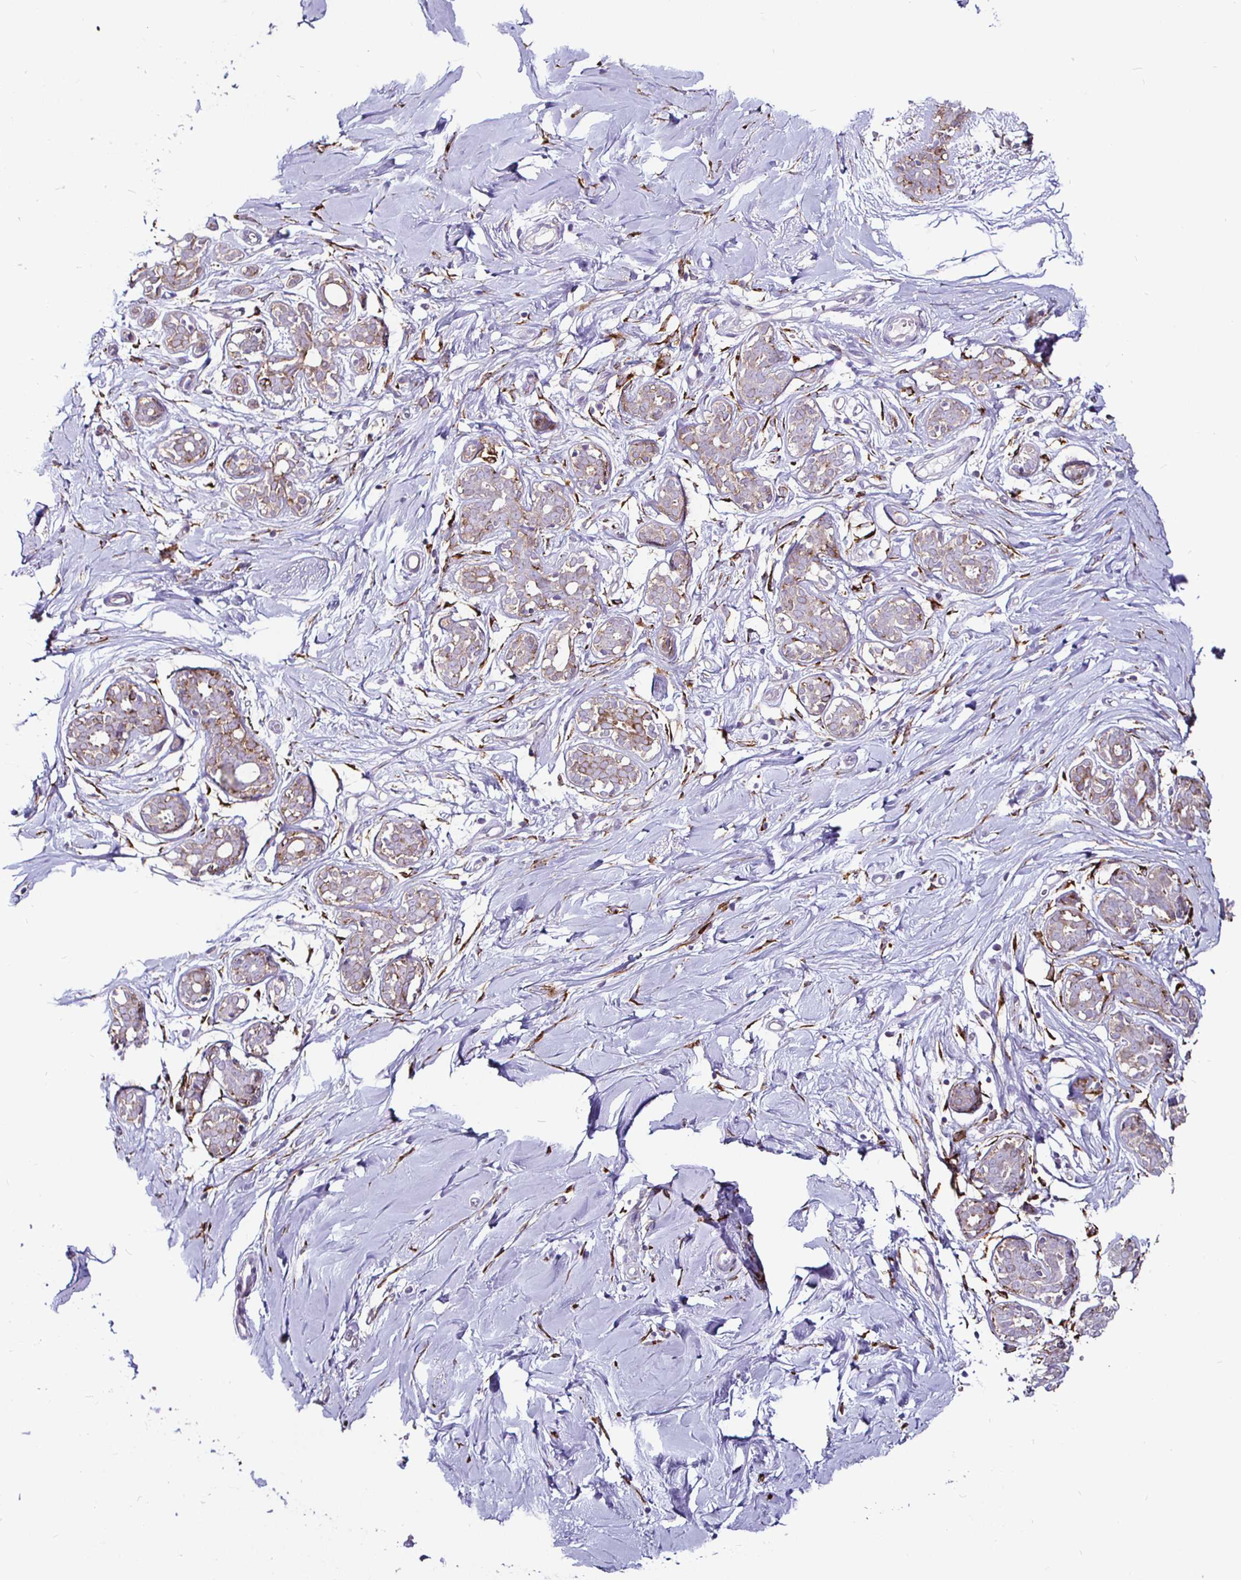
{"staining": {"intensity": "negative", "quantity": "none", "location": "none"}, "tissue": "breast", "cell_type": "Adipocytes", "image_type": "normal", "snomed": [{"axis": "morphology", "description": "Normal tissue, NOS"}, {"axis": "topography", "description": "Breast"}], "caption": "Immunohistochemistry (IHC) of normal human breast reveals no positivity in adipocytes. The staining is performed using DAB (3,3'-diaminobenzidine) brown chromogen with nuclei counter-stained in using hematoxylin.", "gene": "P4HA2", "patient": {"sex": "female", "age": 27}}